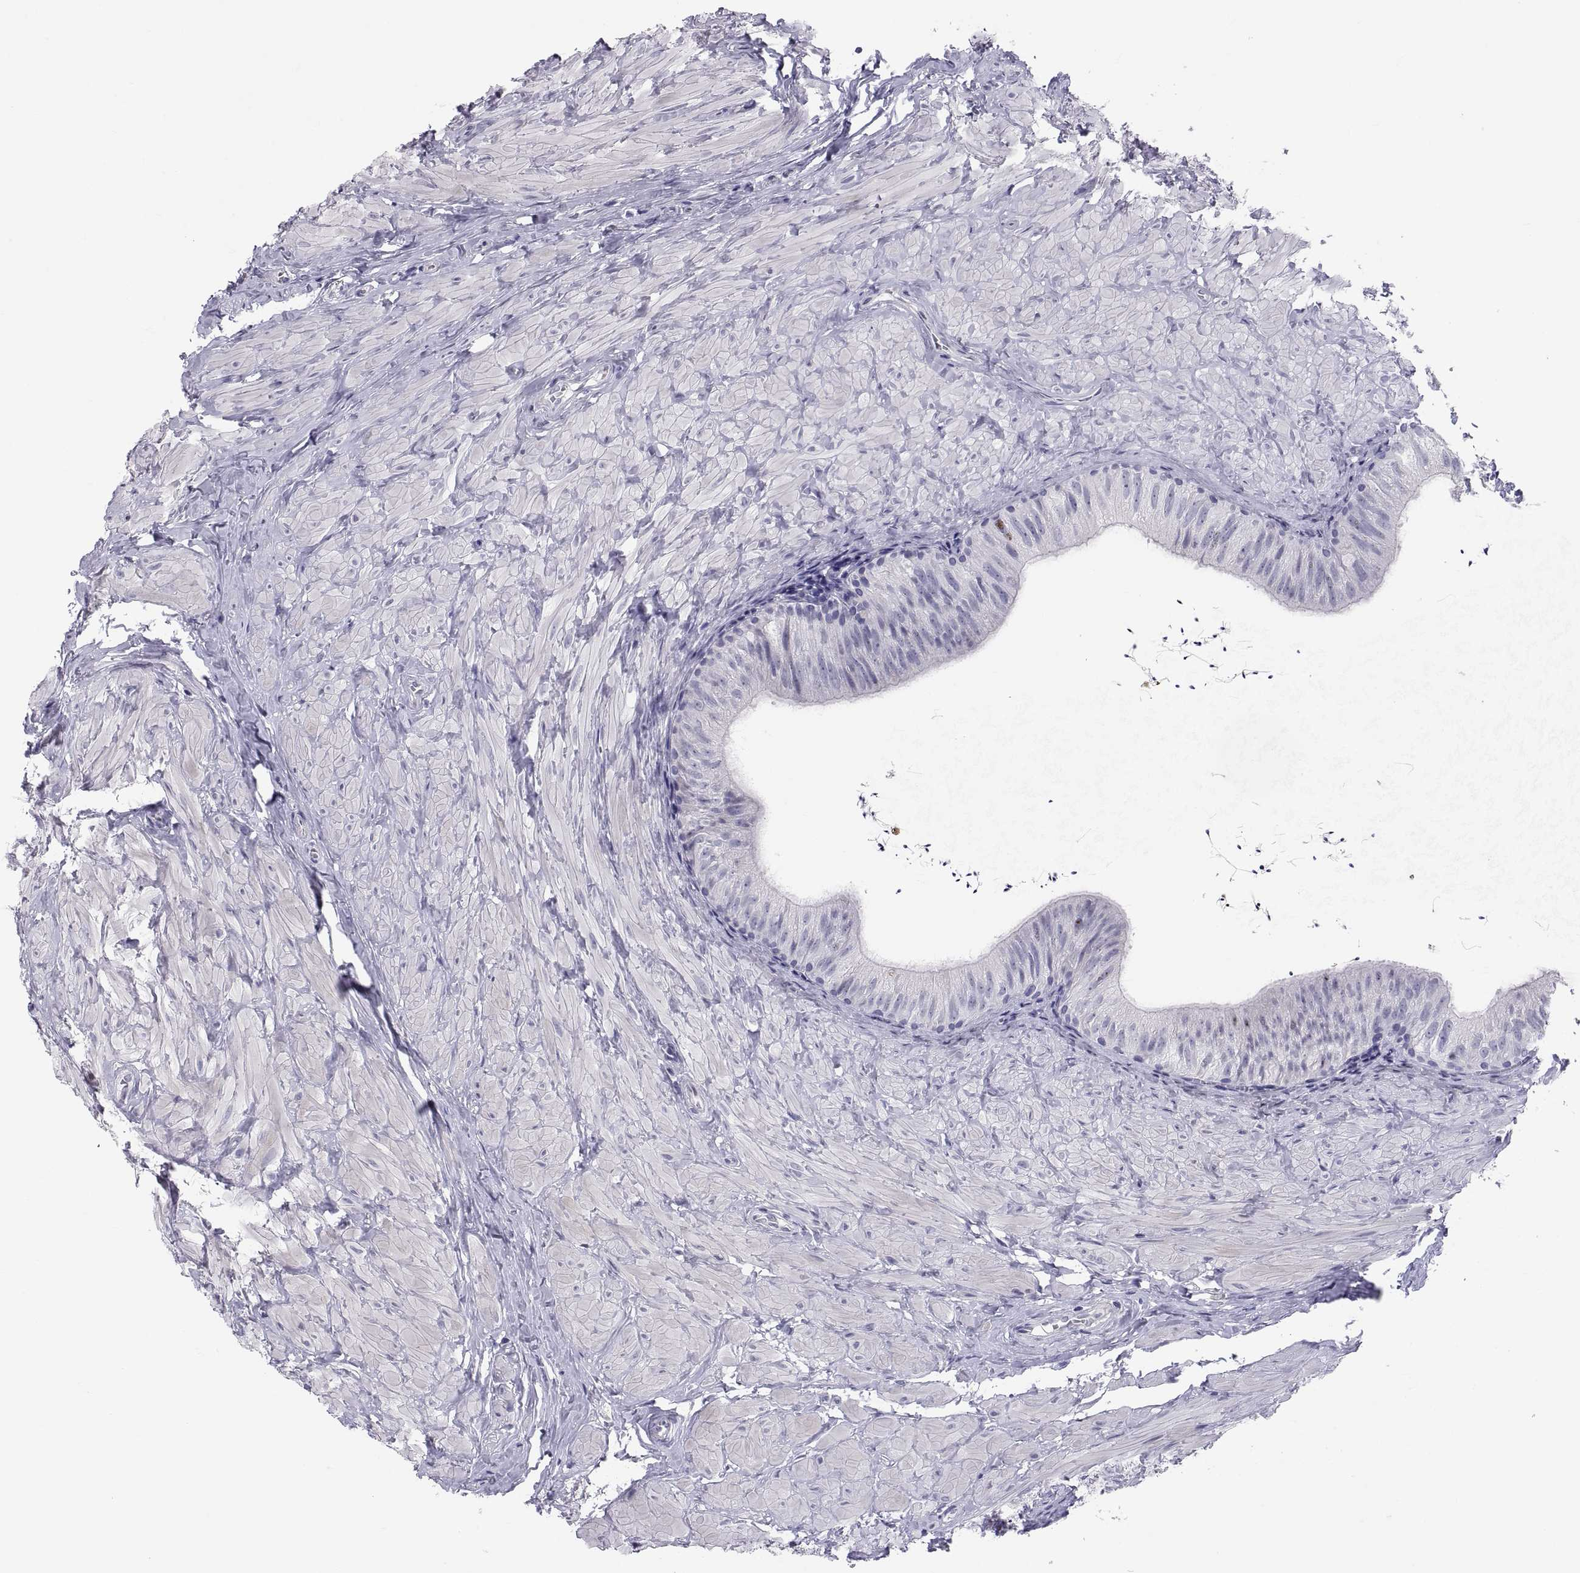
{"staining": {"intensity": "negative", "quantity": "none", "location": "none"}, "tissue": "epididymis", "cell_type": "Glandular cells", "image_type": "normal", "snomed": [{"axis": "morphology", "description": "Normal tissue, NOS"}, {"axis": "topography", "description": "Epididymis"}], "caption": "Immunohistochemistry image of unremarkable epididymis: human epididymis stained with DAB demonstrates no significant protein expression in glandular cells.", "gene": "TEX13A", "patient": {"sex": "male", "age": 32}}